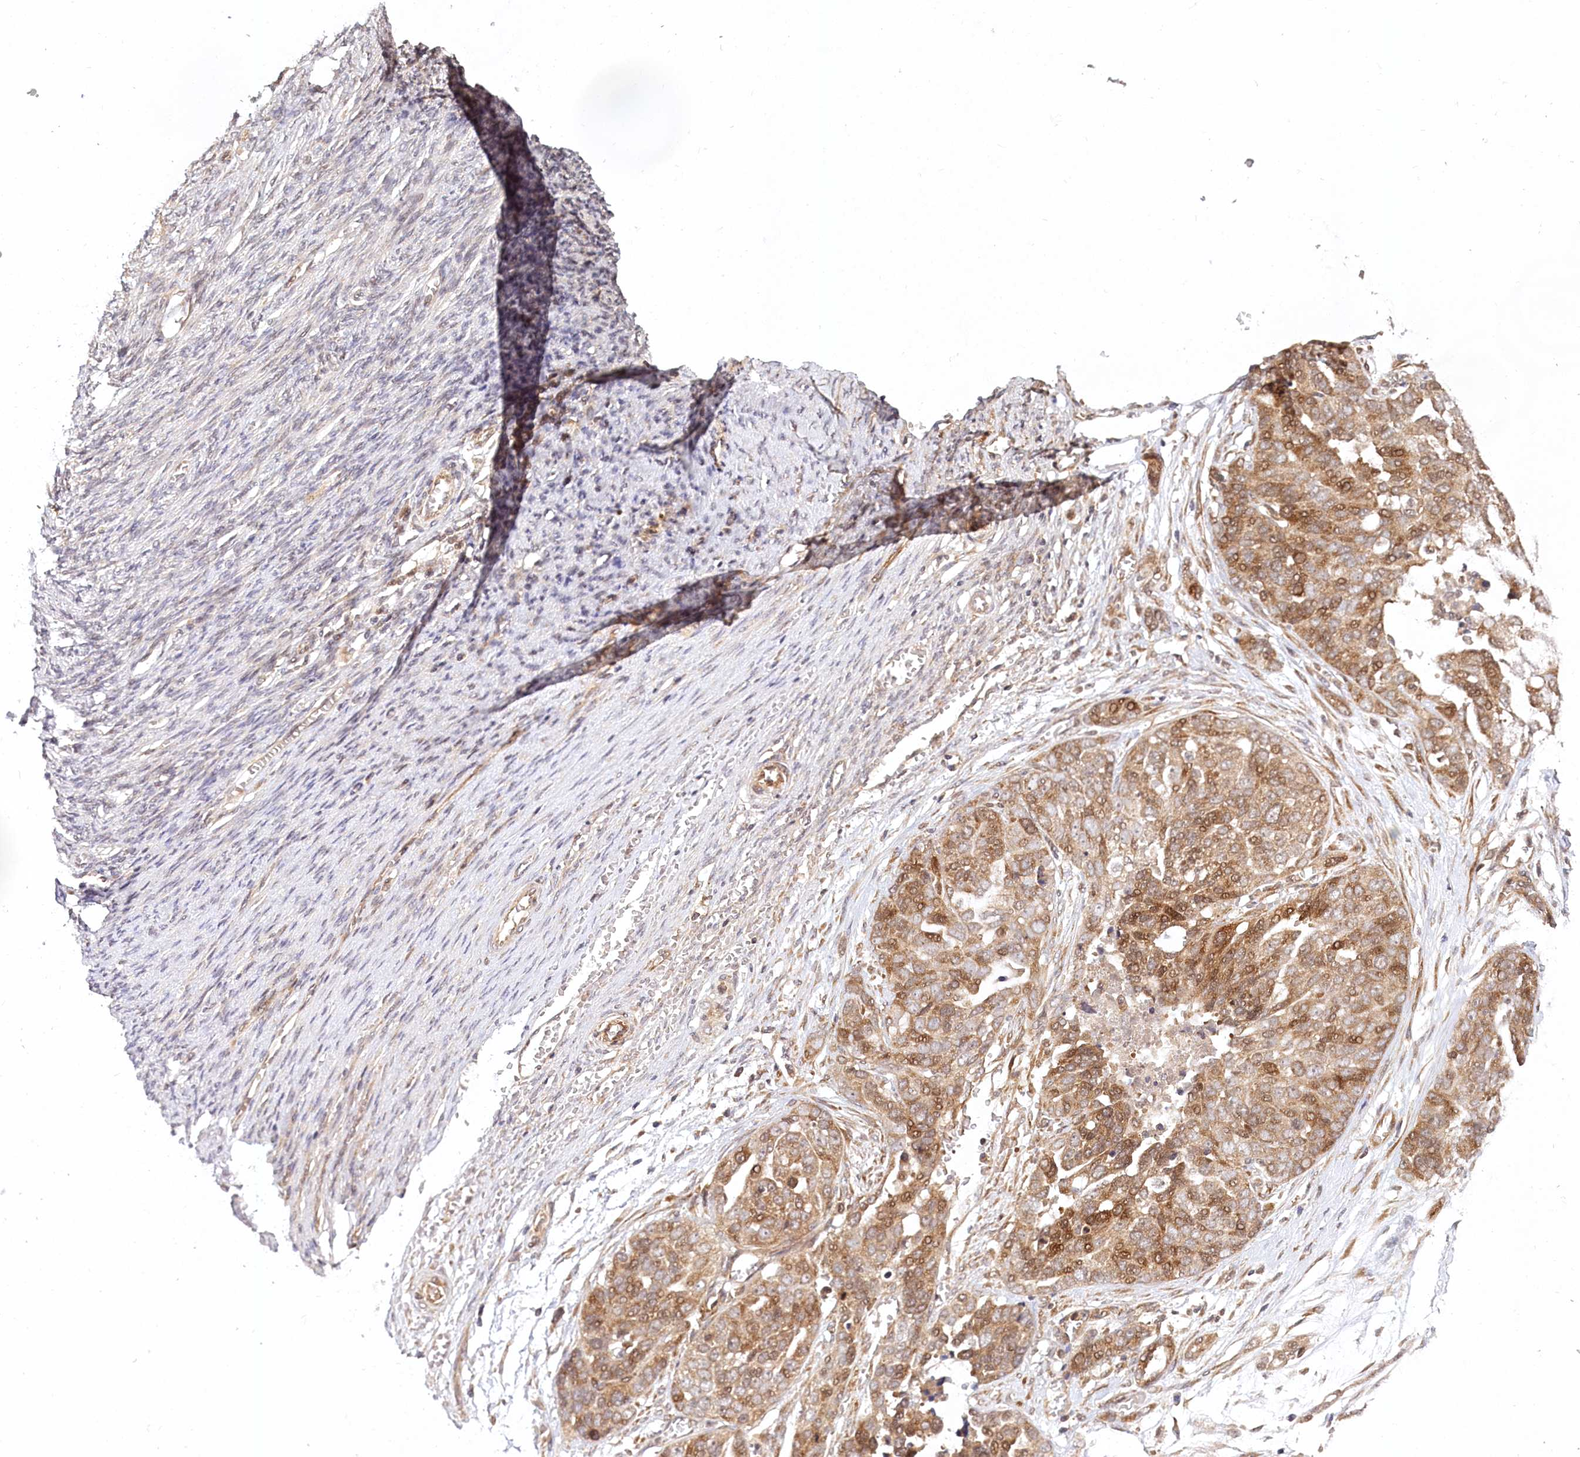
{"staining": {"intensity": "moderate", "quantity": ">75%", "location": "cytoplasmic/membranous"}, "tissue": "ovarian cancer", "cell_type": "Tumor cells", "image_type": "cancer", "snomed": [{"axis": "morphology", "description": "Cystadenocarcinoma, serous, NOS"}, {"axis": "topography", "description": "Ovary"}], "caption": "Protein staining exhibits moderate cytoplasmic/membranous expression in about >75% of tumor cells in ovarian serous cystadenocarcinoma.", "gene": "CEP70", "patient": {"sex": "female", "age": 44}}